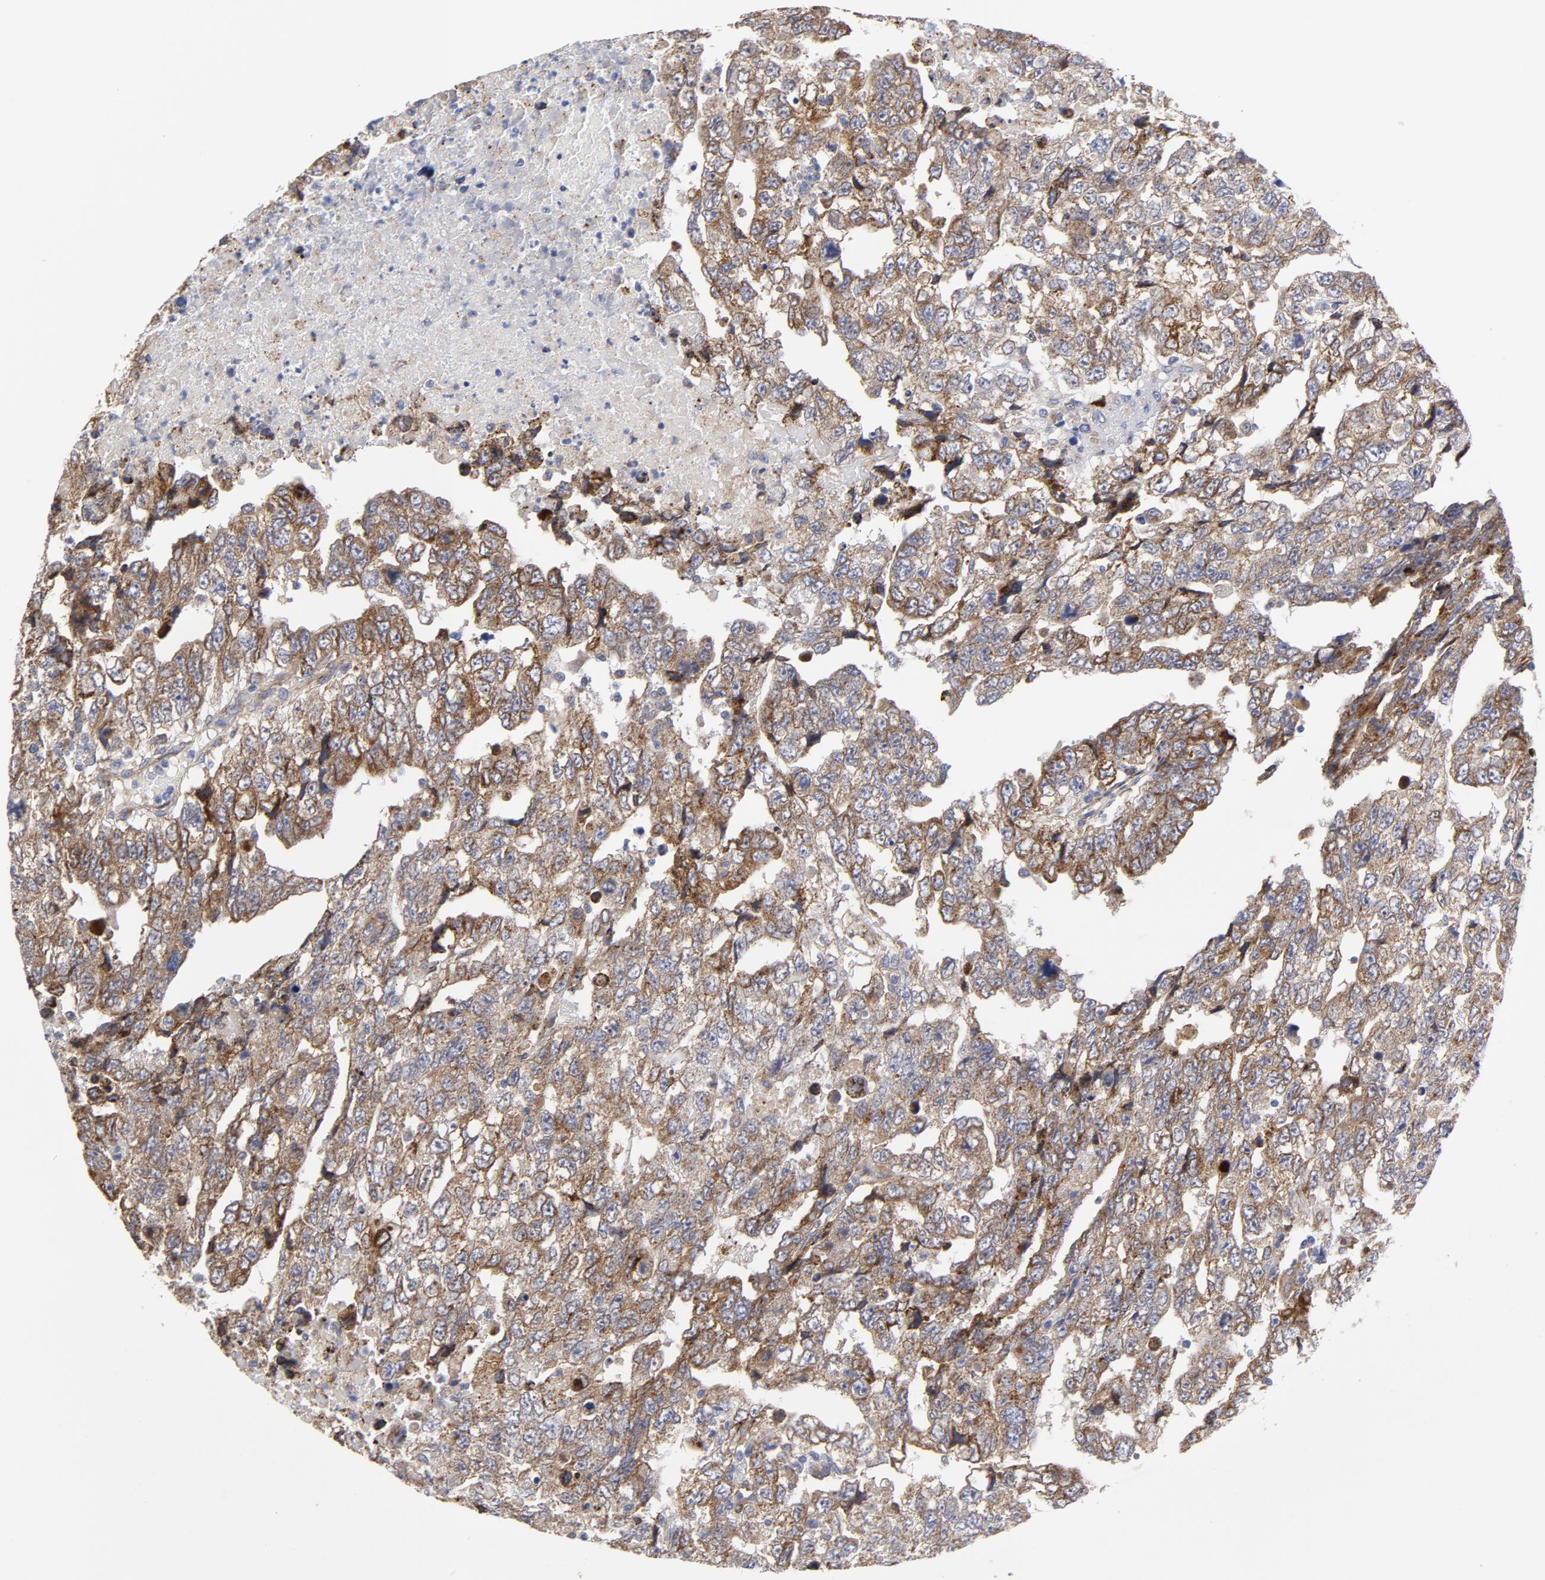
{"staining": {"intensity": "moderate", "quantity": ">75%", "location": "cytoplasmic/membranous"}, "tissue": "testis cancer", "cell_type": "Tumor cells", "image_type": "cancer", "snomed": [{"axis": "morphology", "description": "Carcinoma, Embryonal, NOS"}, {"axis": "topography", "description": "Testis"}], "caption": "Embryonal carcinoma (testis) stained with a protein marker displays moderate staining in tumor cells.", "gene": "RAPGEF3", "patient": {"sex": "male", "age": 36}}